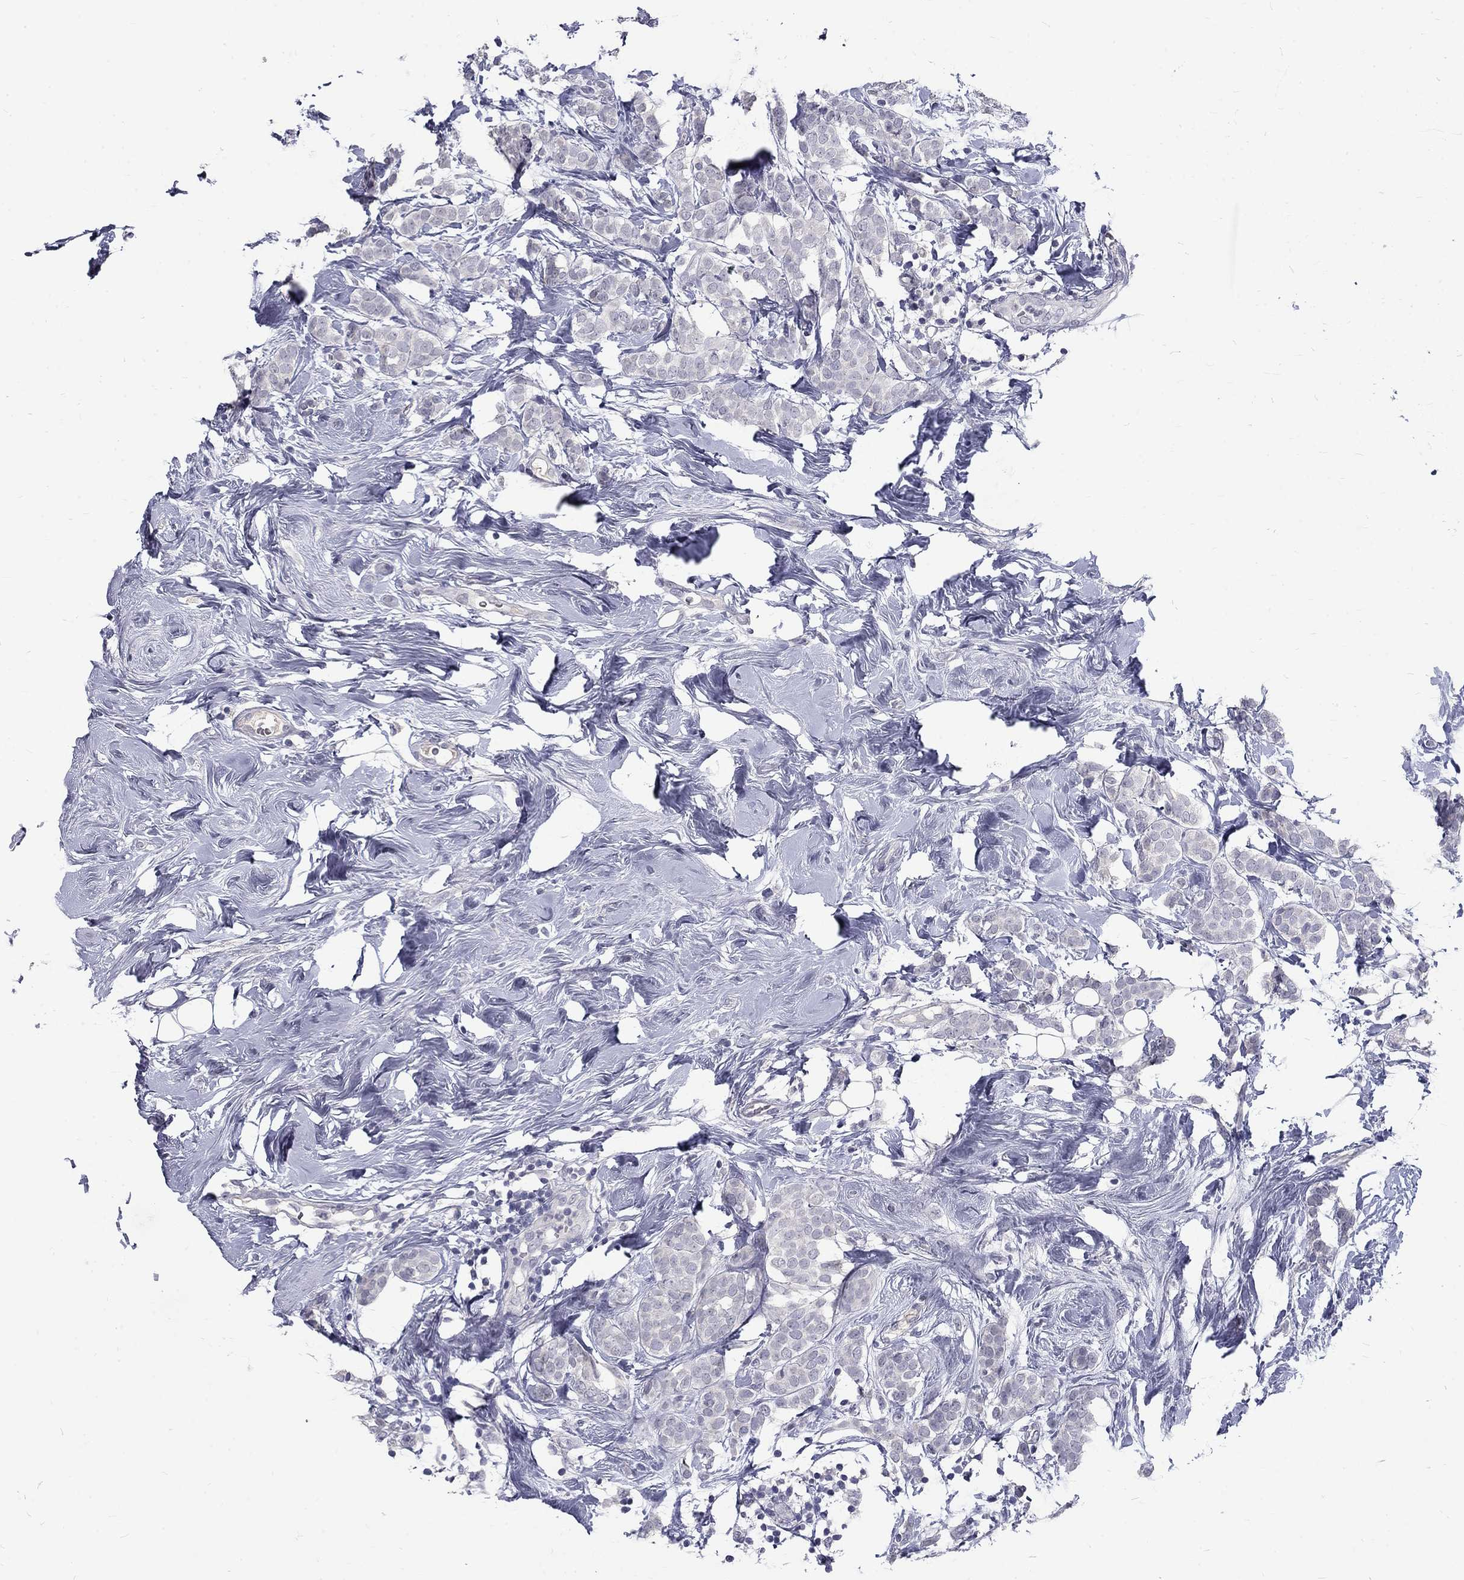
{"staining": {"intensity": "negative", "quantity": "none", "location": "none"}, "tissue": "breast cancer", "cell_type": "Tumor cells", "image_type": "cancer", "snomed": [{"axis": "morphology", "description": "Lobular carcinoma"}, {"axis": "topography", "description": "Breast"}], "caption": "An immunohistochemistry (IHC) micrograph of breast lobular carcinoma is shown. There is no staining in tumor cells of breast lobular carcinoma.", "gene": "NOS1", "patient": {"sex": "female", "age": 49}}